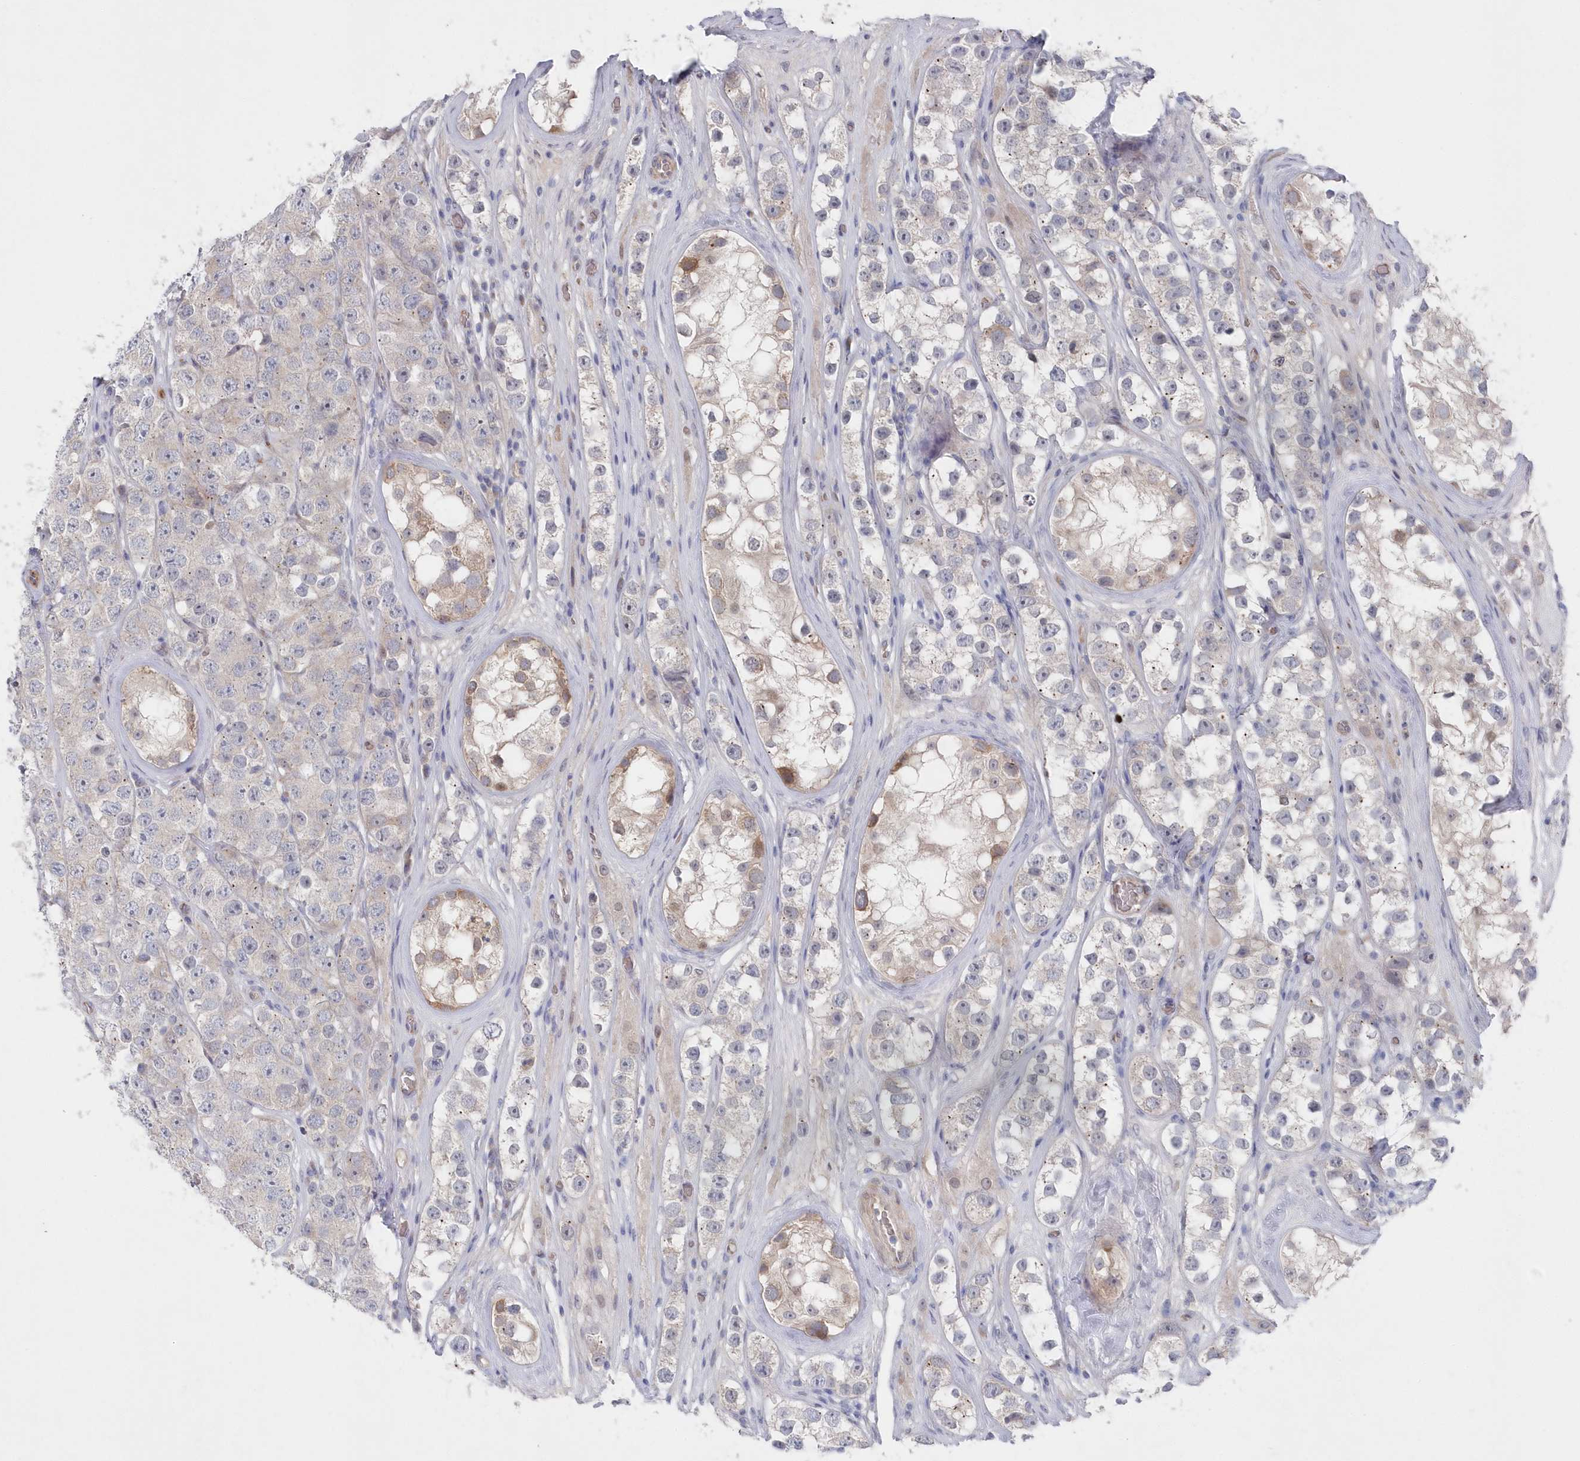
{"staining": {"intensity": "negative", "quantity": "none", "location": "none"}, "tissue": "testis cancer", "cell_type": "Tumor cells", "image_type": "cancer", "snomed": [{"axis": "morphology", "description": "Seminoma, NOS"}, {"axis": "topography", "description": "Testis"}], "caption": "Protein analysis of seminoma (testis) reveals no significant staining in tumor cells.", "gene": "KIAA1586", "patient": {"sex": "male", "age": 28}}